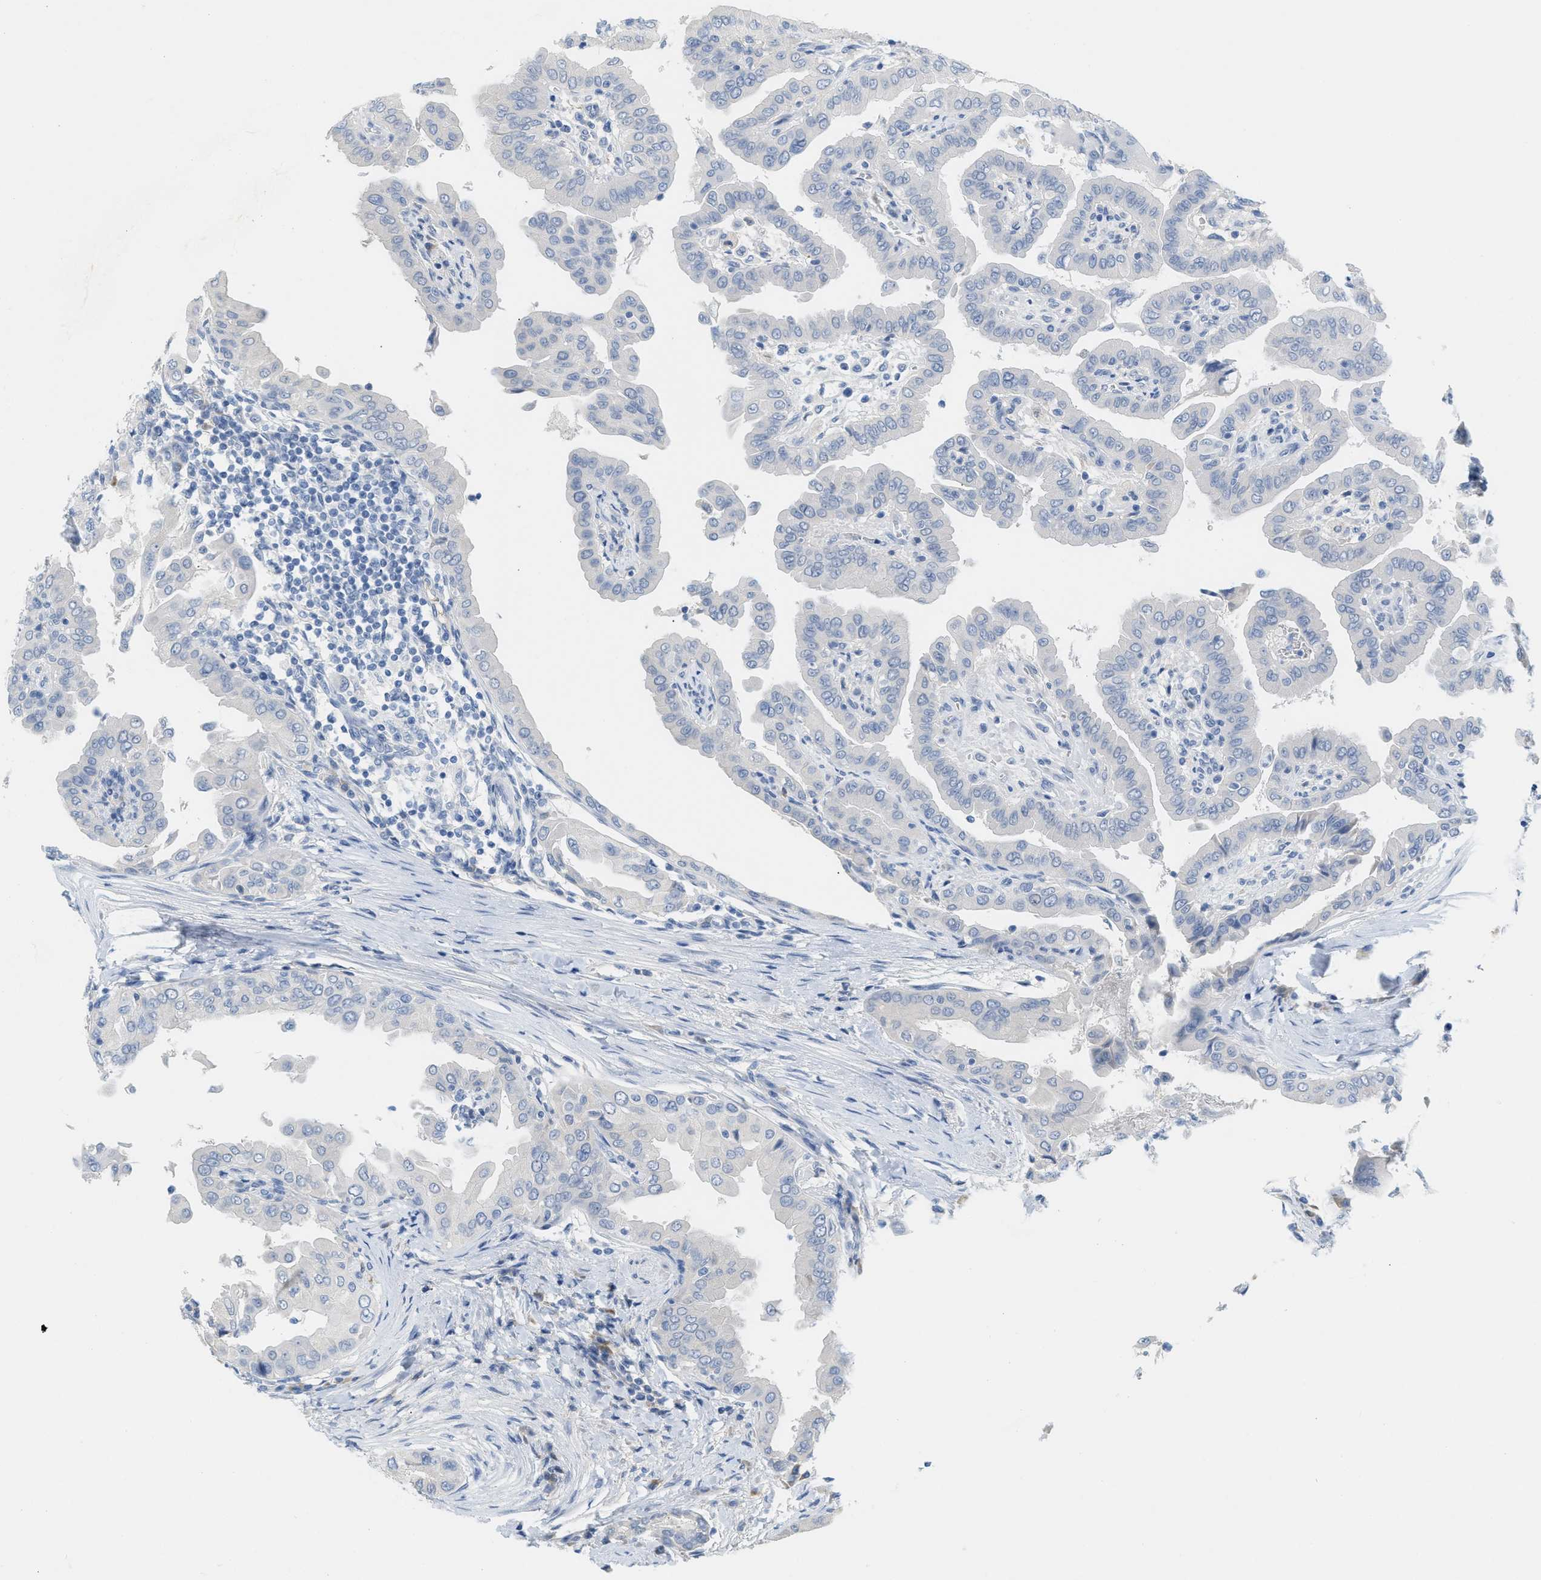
{"staining": {"intensity": "negative", "quantity": "none", "location": "none"}, "tissue": "thyroid cancer", "cell_type": "Tumor cells", "image_type": "cancer", "snomed": [{"axis": "morphology", "description": "Papillary adenocarcinoma, NOS"}, {"axis": "topography", "description": "Thyroid gland"}], "caption": "Thyroid cancer (papillary adenocarcinoma) was stained to show a protein in brown. There is no significant positivity in tumor cells.", "gene": "HSF2", "patient": {"sex": "male", "age": 33}}